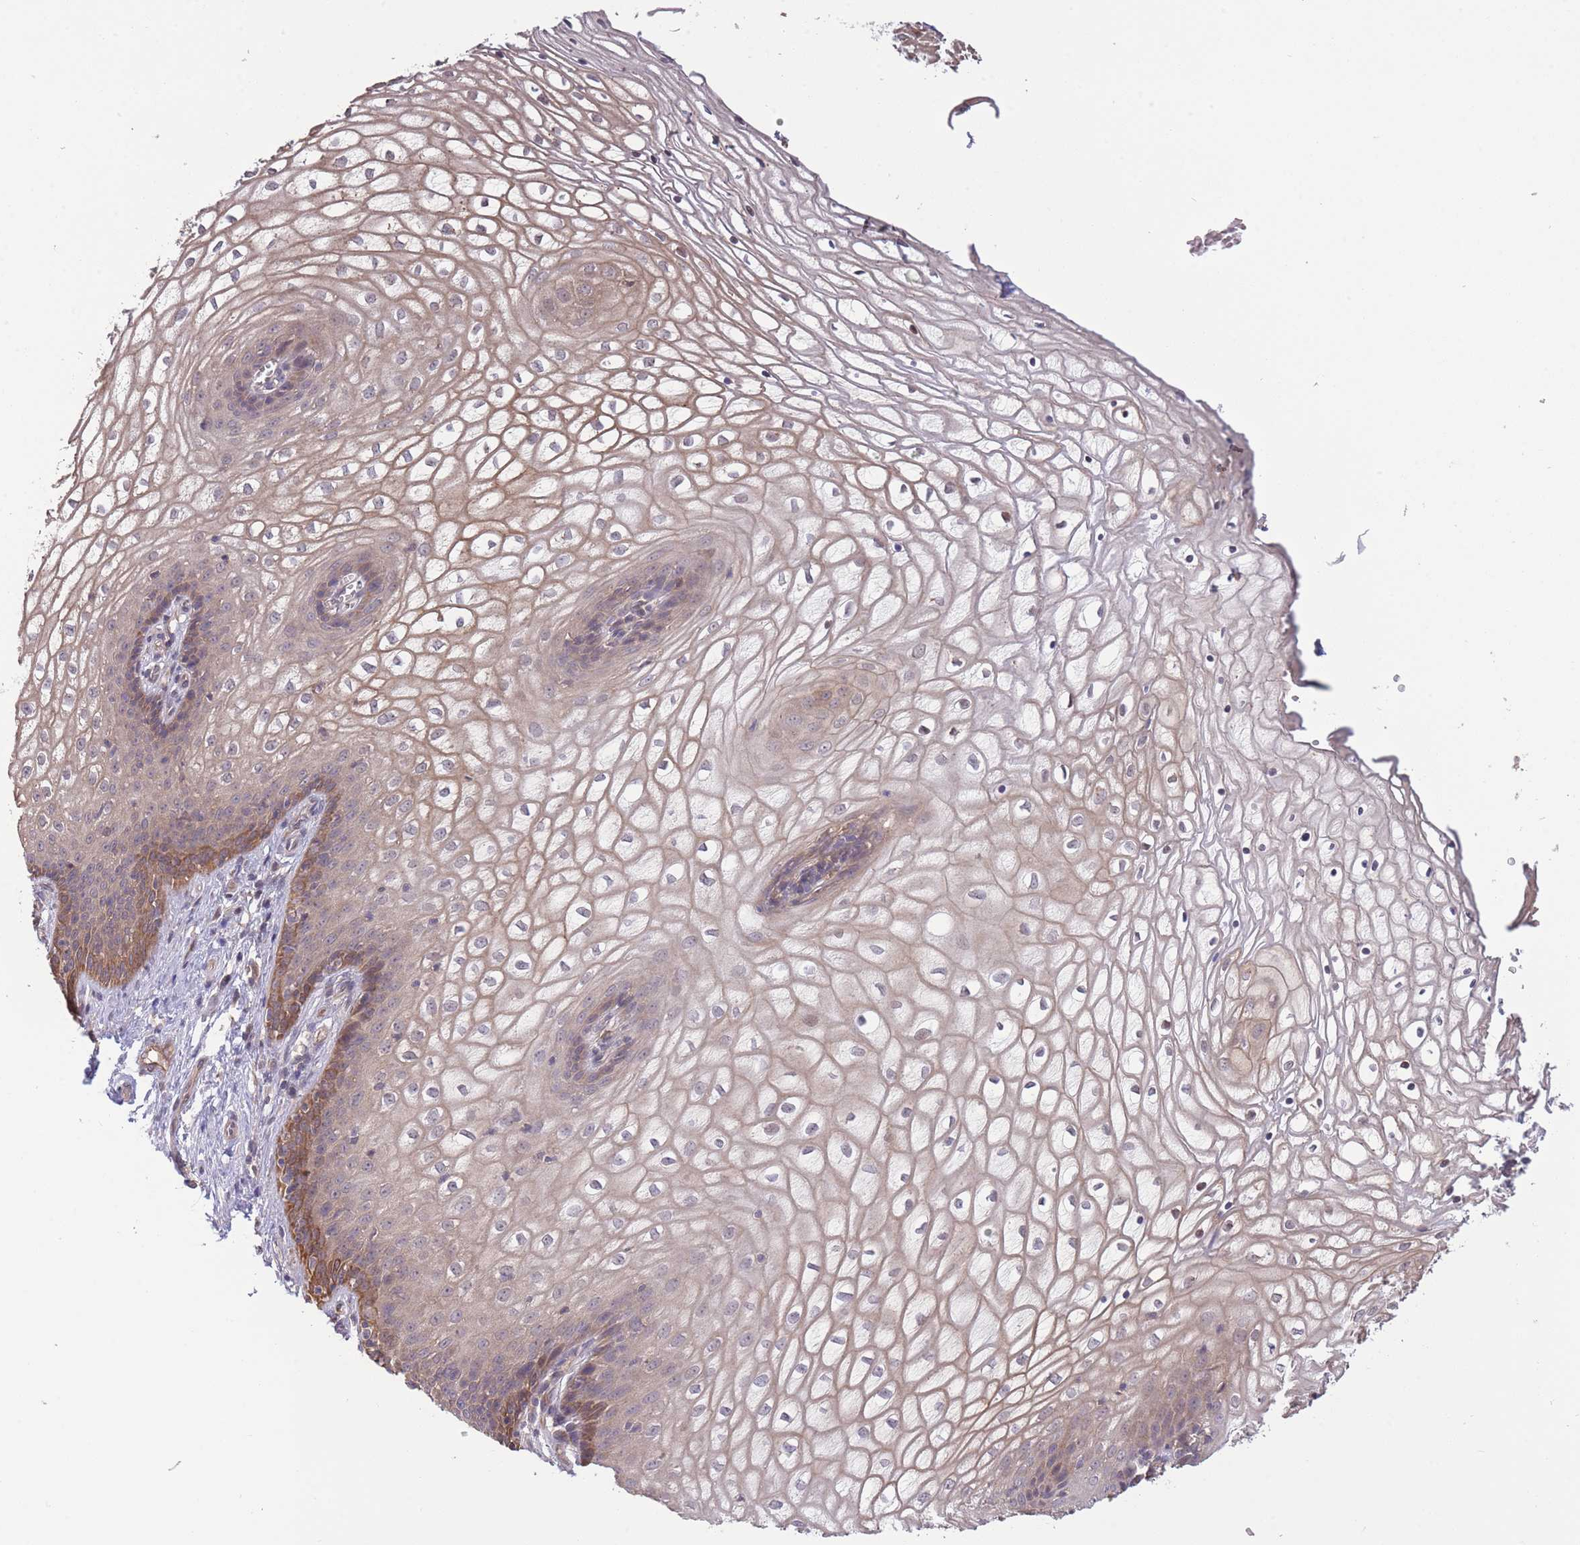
{"staining": {"intensity": "moderate", "quantity": "25%-75%", "location": "cytoplasmic/membranous"}, "tissue": "vagina", "cell_type": "Squamous epithelial cells", "image_type": "normal", "snomed": [{"axis": "morphology", "description": "Normal tissue, NOS"}, {"axis": "topography", "description": "Vagina"}], "caption": "An immunohistochemistry (IHC) histopathology image of unremarkable tissue is shown. Protein staining in brown highlights moderate cytoplasmic/membranous positivity in vagina within squamous epithelial cells. The protein is stained brown, and the nuclei are stained in blue (DAB IHC with brightfield microscopy, high magnification).", "gene": "ZNF304", "patient": {"sex": "female", "age": 34}}